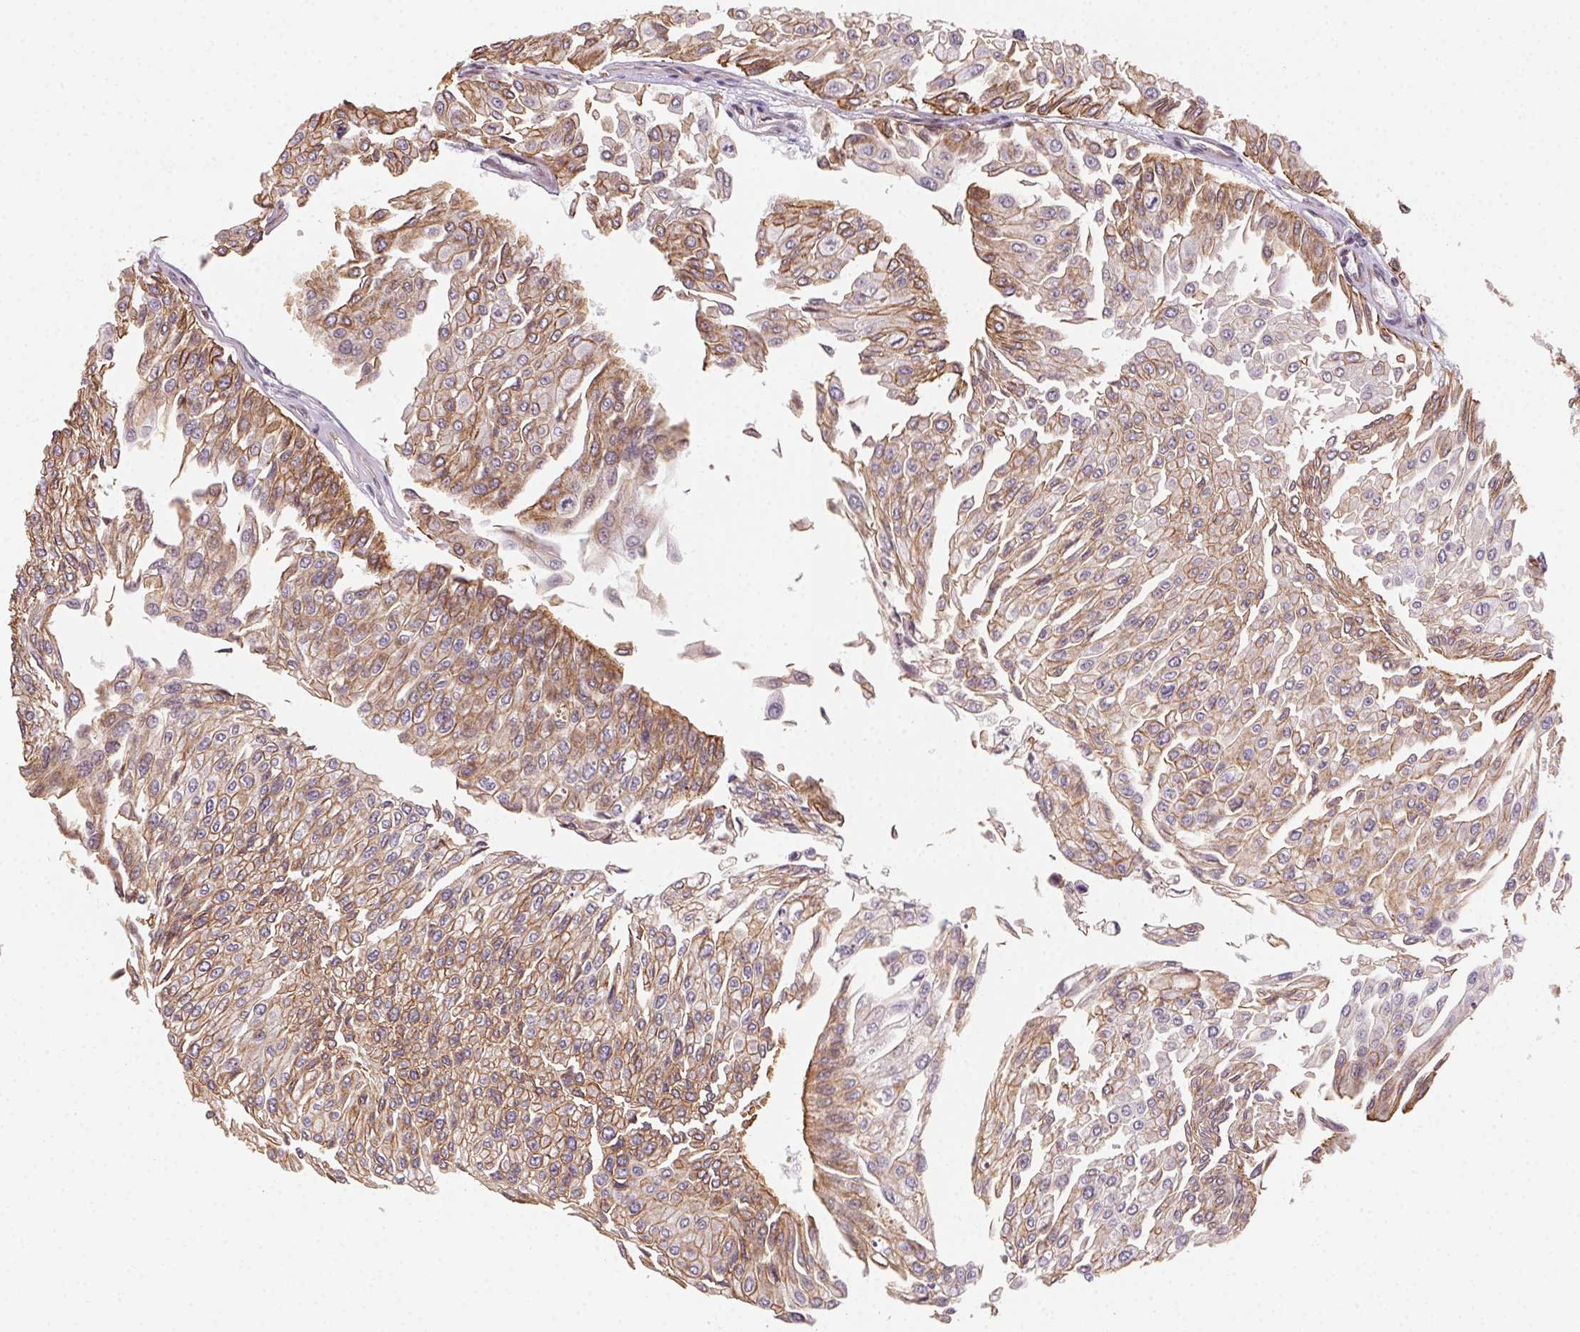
{"staining": {"intensity": "moderate", "quantity": ">75%", "location": "cytoplasmic/membranous"}, "tissue": "urothelial cancer", "cell_type": "Tumor cells", "image_type": "cancer", "snomed": [{"axis": "morphology", "description": "Urothelial carcinoma, NOS"}, {"axis": "topography", "description": "Urinary bladder"}], "caption": "A histopathology image showing moderate cytoplasmic/membranous expression in about >75% of tumor cells in transitional cell carcinoma, as visualized by brown immunohistochemical staining.", "gene": "PLA2G4F", "patient": {"sex": "male", "age": 67}}